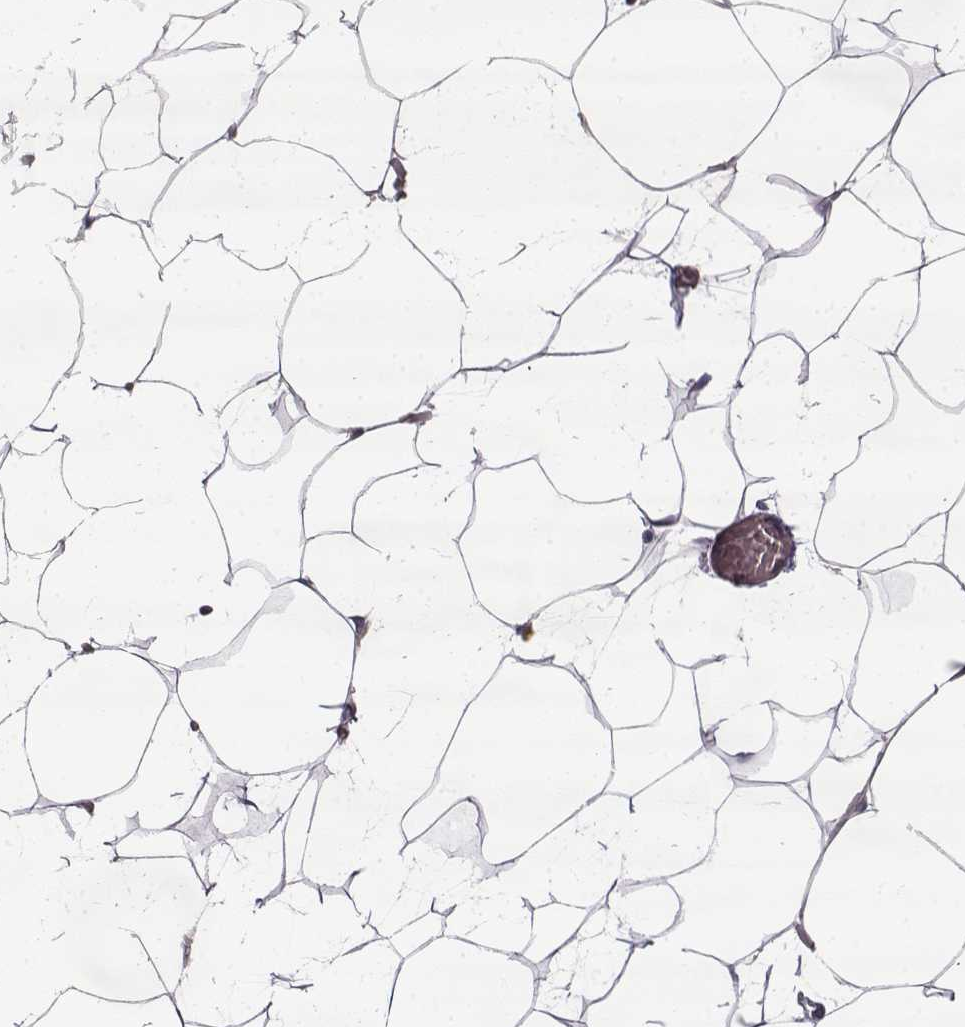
{"staining": {"intensity": "negative", "quantity": "none", "location": "none"}, "tissue": "adipose tissue", "cell_type": "Adipocytes", "image_type": "normal", "snomed": [{"axis": "morphology", "description": "Normal tissue, NOS"}, {"axis": "topography", "description": "Adipose tissue"}], "caption": "Histopathology image shows no protein positivity in adipocytes of unremarkable adipose tissue.", "gene": "PNMT", "patient": {"sex": "male", "age": 57}}